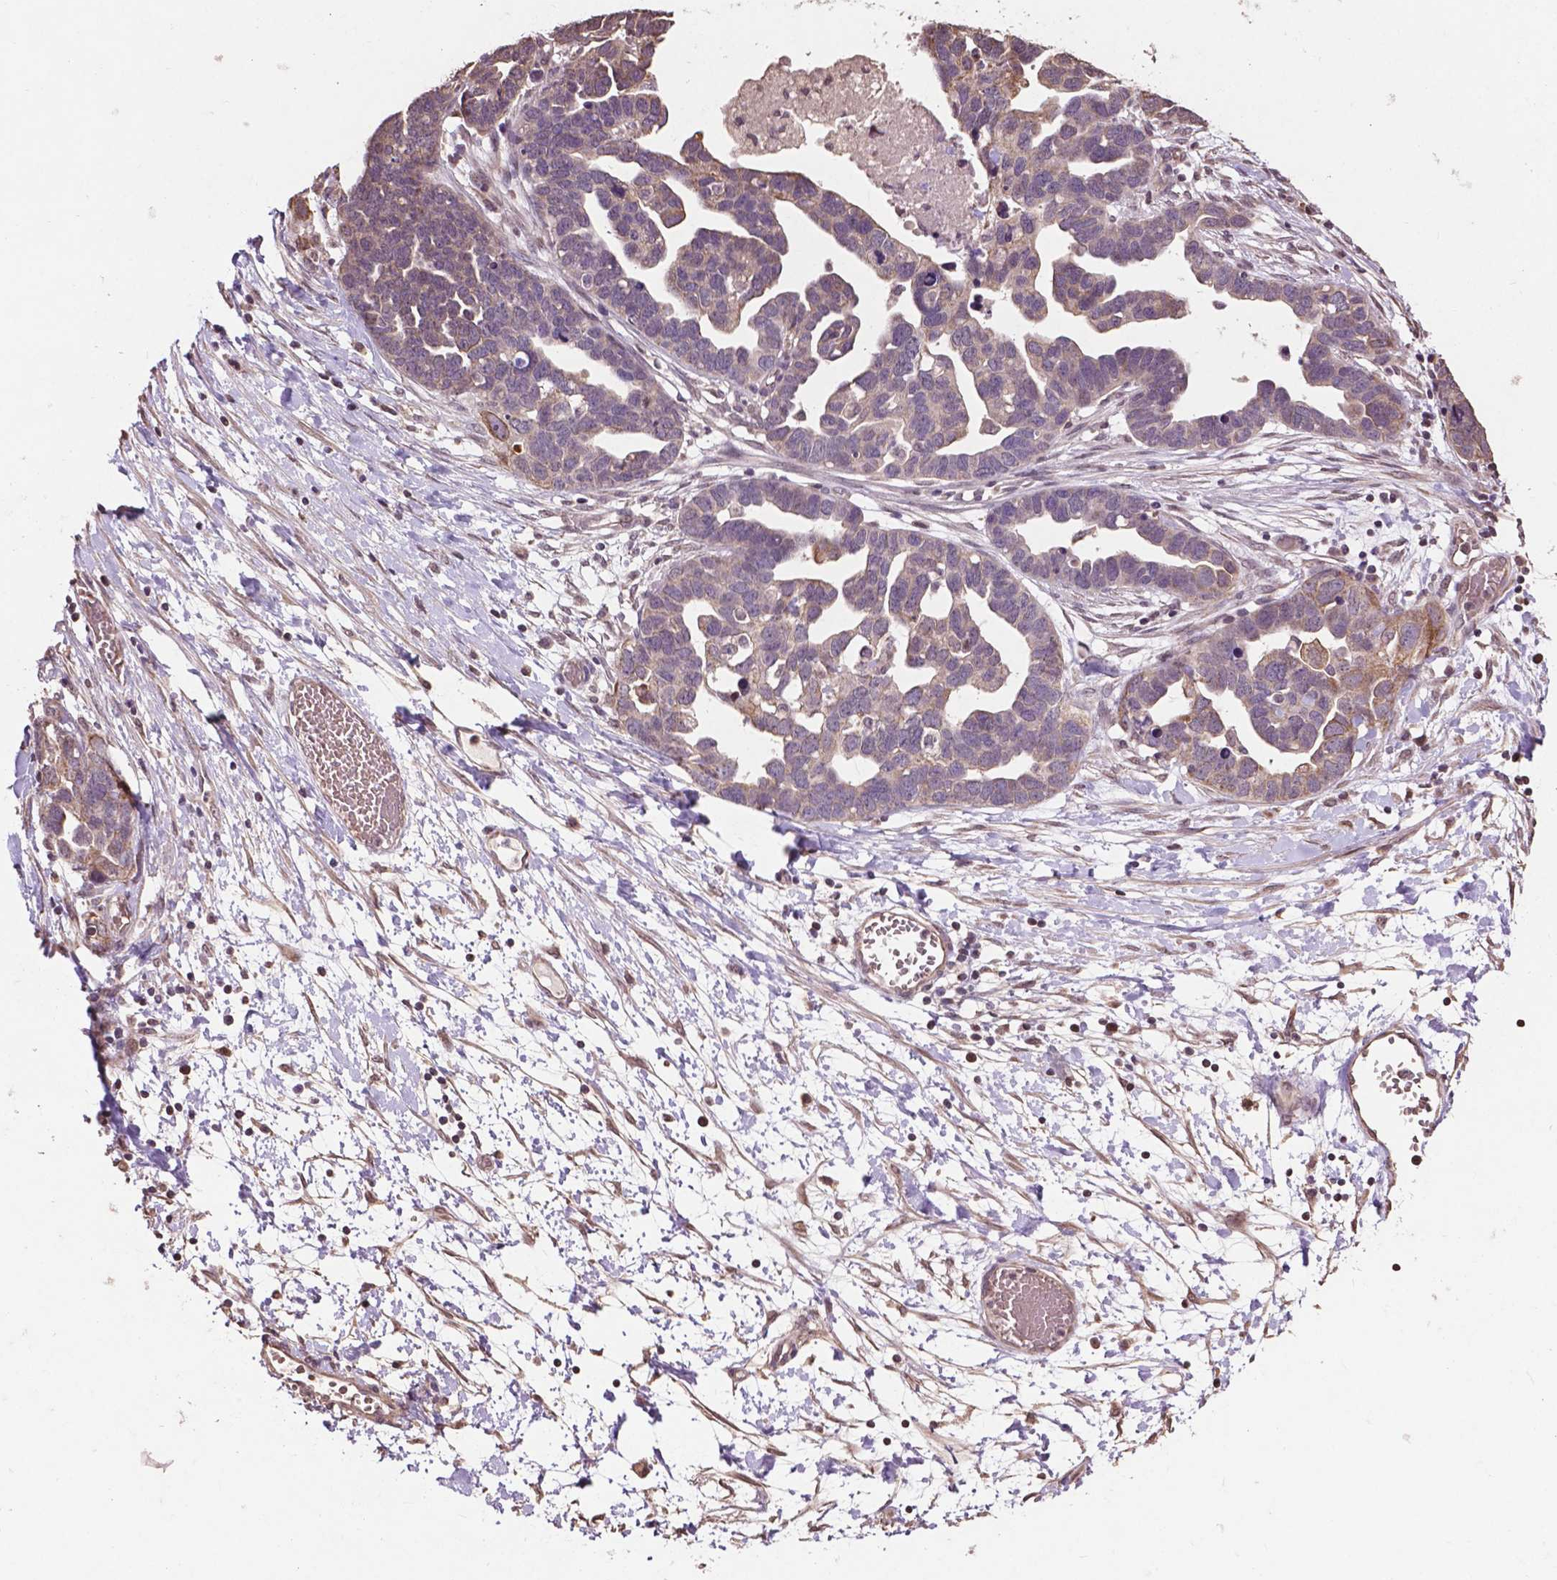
{"staining": {"intensity": "weak", "quantity": "<25%", "location": "cytoplasmic/membranous"}, "tissue": "ovarian cancer", "cell_type": "Tumor cells", "image_type": "cancer", "snomed": [{"axis": "morphology", "description": "Cystadenocarcinoma, serous, NOS"}, {"axis": "topography", "description": "Ovary"}], "caption": "This image is of ovarian cancer (serous cystadenocarcinoma) stained with immunohistochemistry to label a protein in brown with the nuclei are counter-stained blue. There is no staining in tumor cells.", "gene": "GLRA2", "patient": {"sex": "female", "age": 54}}